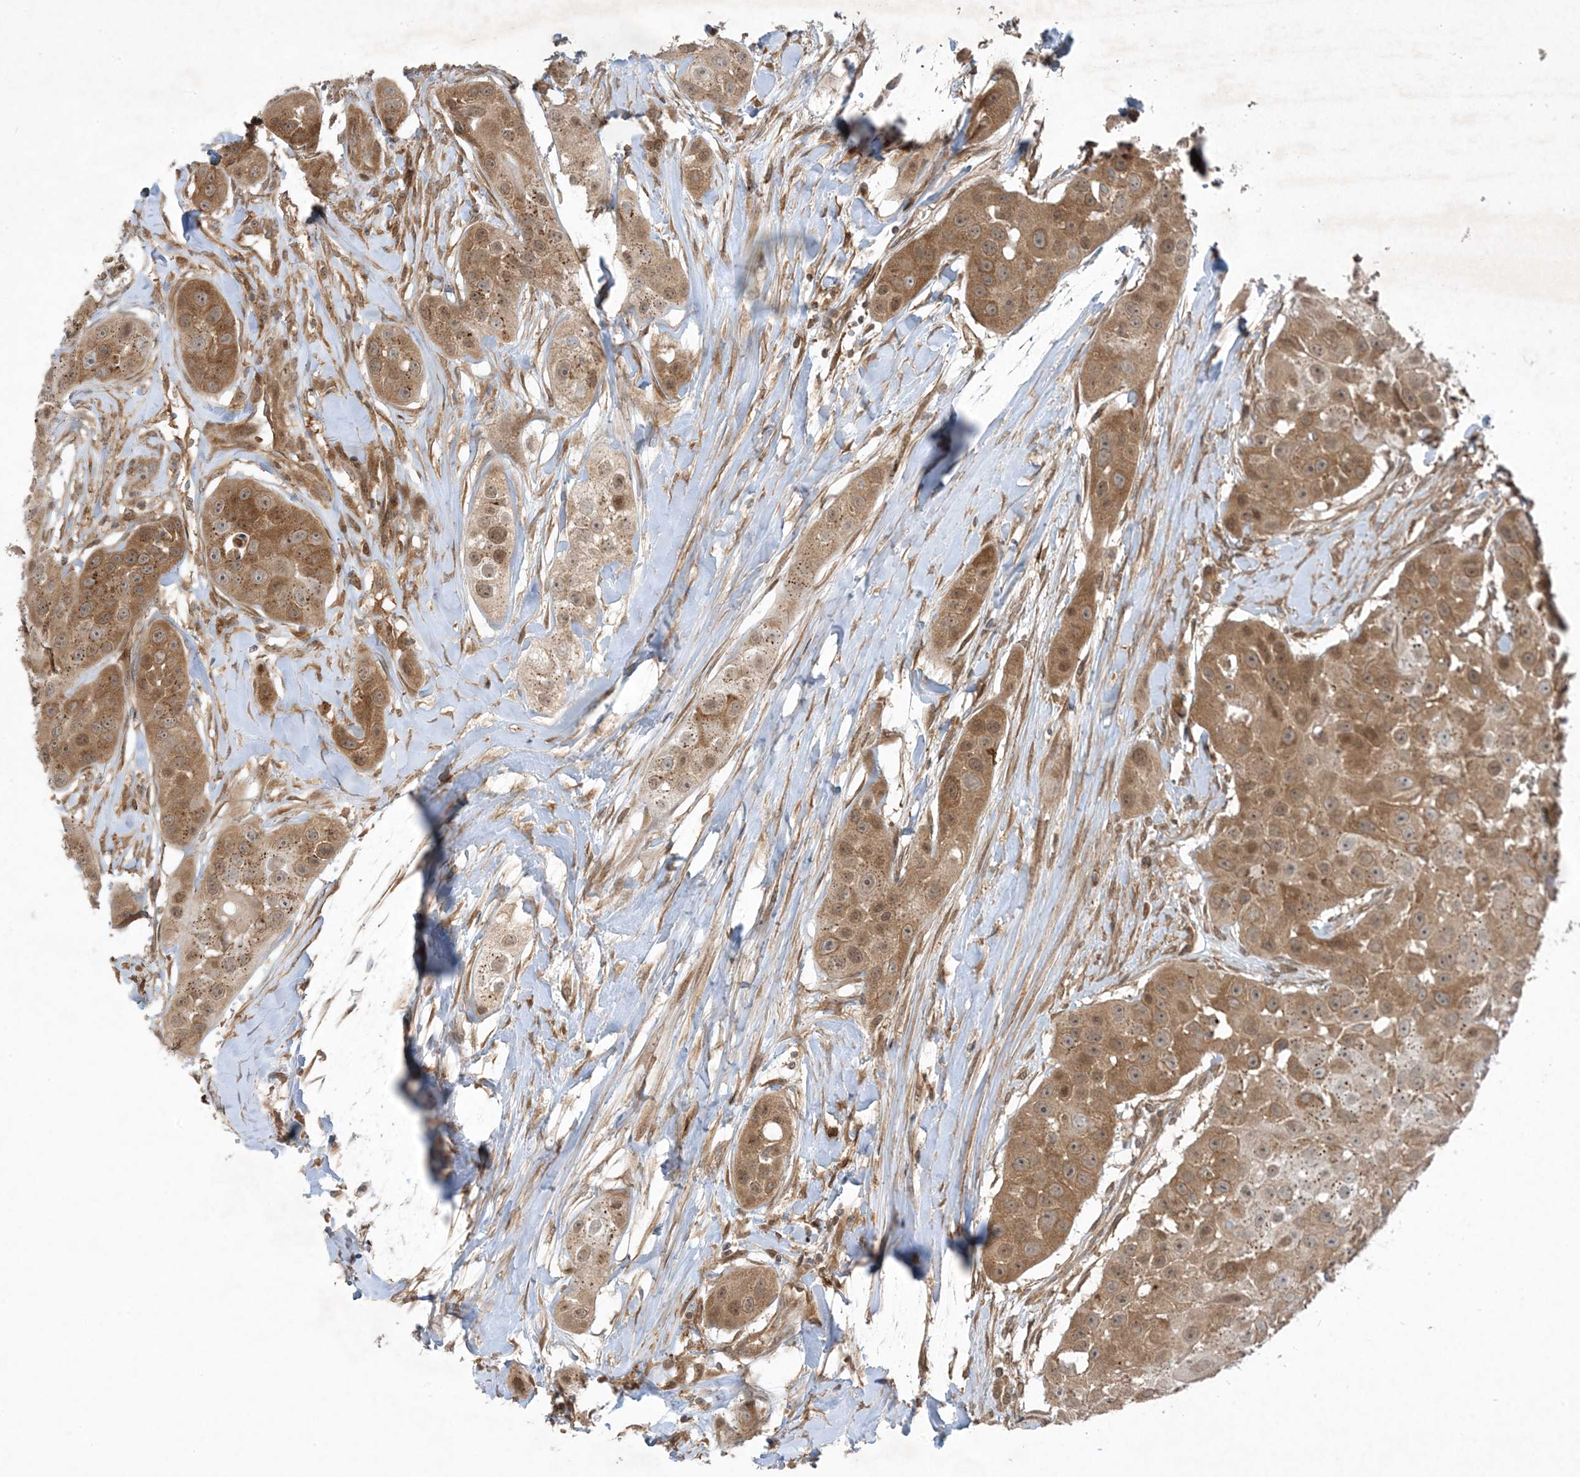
{"staining": {"intensity": "moderate", "quantity": ">75%", "location": "cytoplasmic/membranous,nuclear"}, "tissue": "head and neck cancer", "cell_type": "Tumor cells", "image_type": "cancer", "snomed": [{"axis": "morphology", "description": "Normal tissue, NOS"}, {"axis": "morphology", "description": "Squamous cell carcinoma, NOS"}, {"axis": "topography", "description": "Skeletal muscle"}, {"axis": "topography", "description": "Head-Neck"}], "caption": "Protein staining by immunohistochemistry (IHC) displays moderate cytoplasmic/membranous and nuclear expression in about >75% of tumor cells in head and neck squamous cell carcinoma.", "gene": "STAM2", "patient": {"sex": "male", "age": 51}}